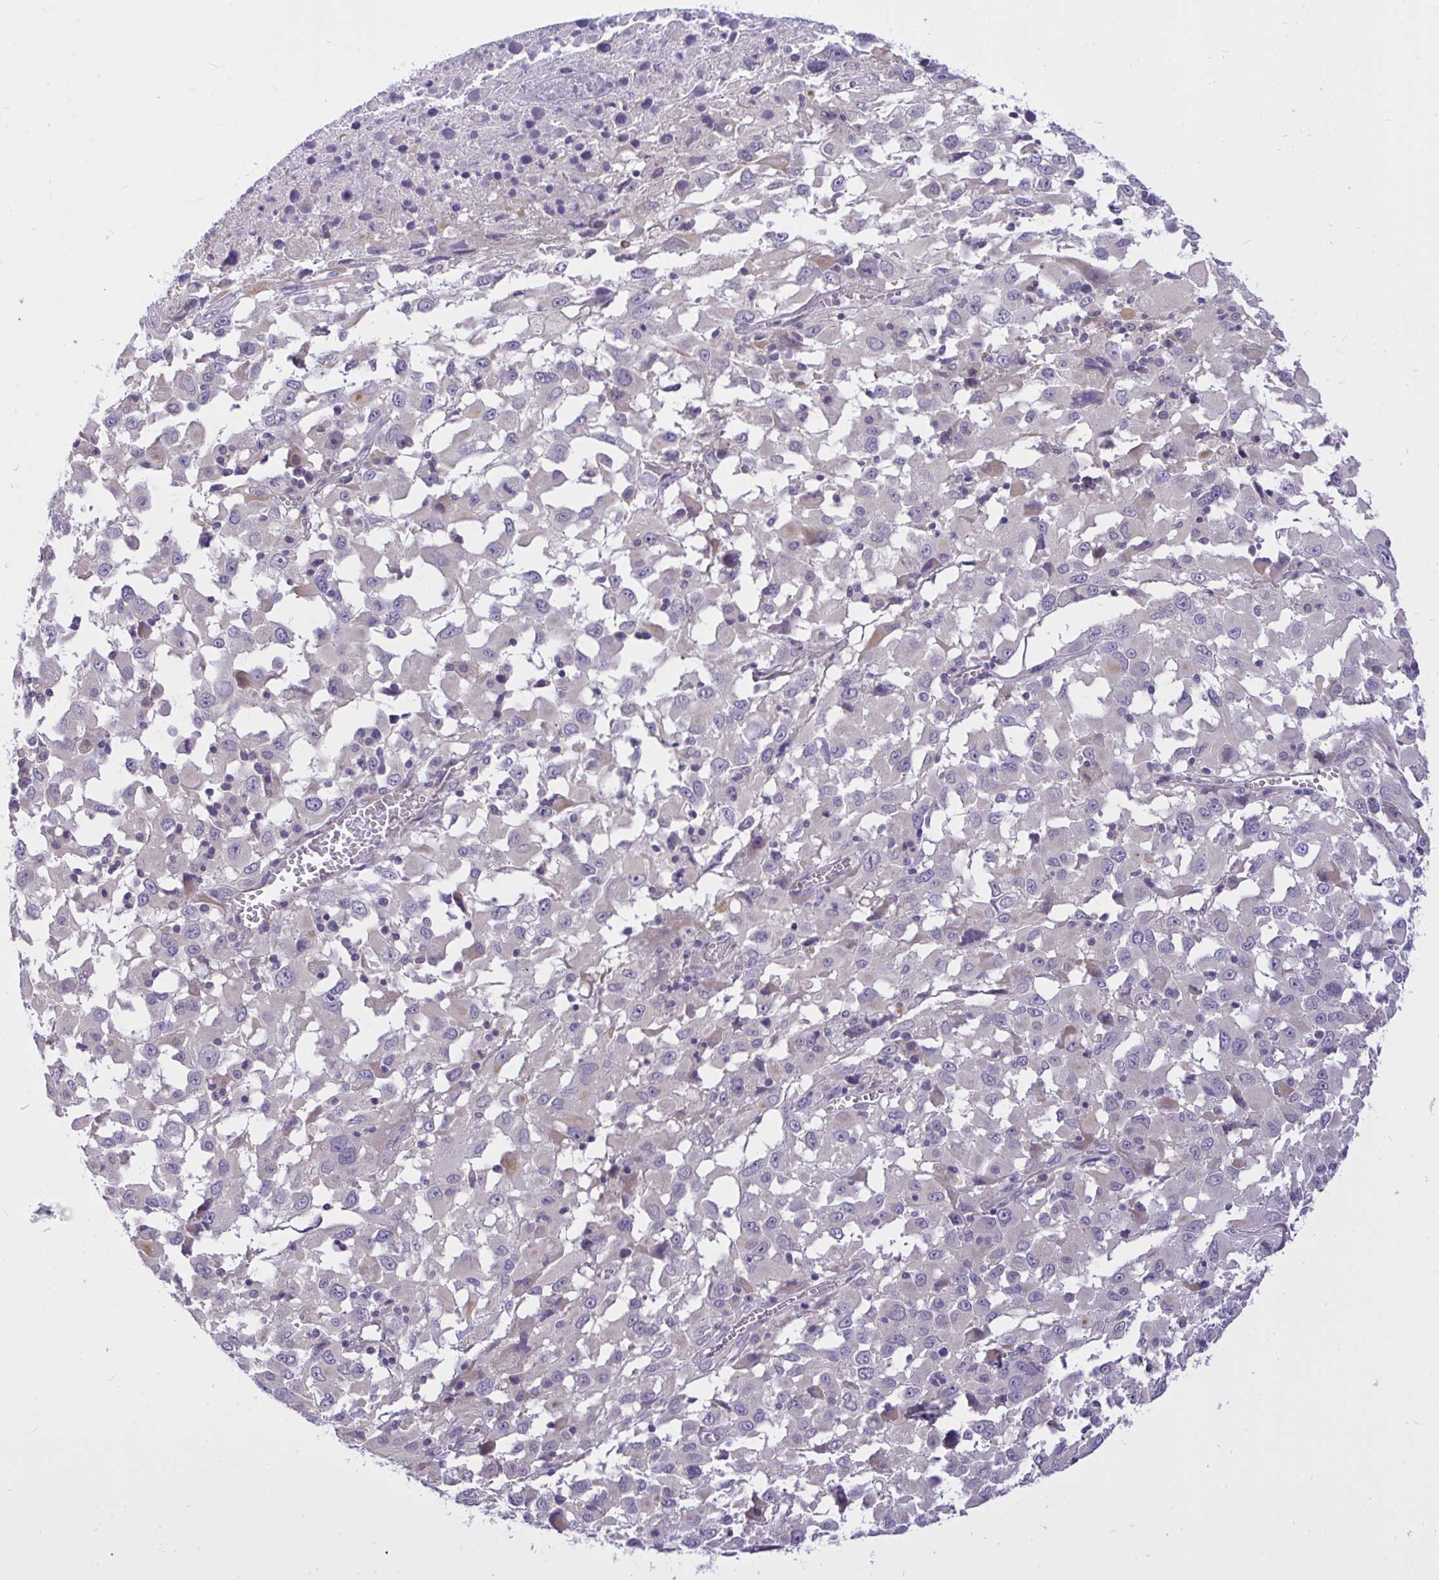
{"staining": {"intensity": "negative", "quantity": "none", "location": "none"}, "tissue": "melanoma", "cell_type": "Tumor cells", "image_type": "cancer", "snomed": [{"axis": "morphology", "description": "Malignant melanoma, Metastatic site"}, {"axis": "topography", "description": "Soft tissue"}], "caption": "Tumor cells are negative for brown protein staining in malignant melanoma (metastatic site). (DAB (3,3'-diaminobenzidine) IHC with hematoxylin counter stain).", "gene": "C19orf54", "patient": {"sex": "male", "age": 50}}